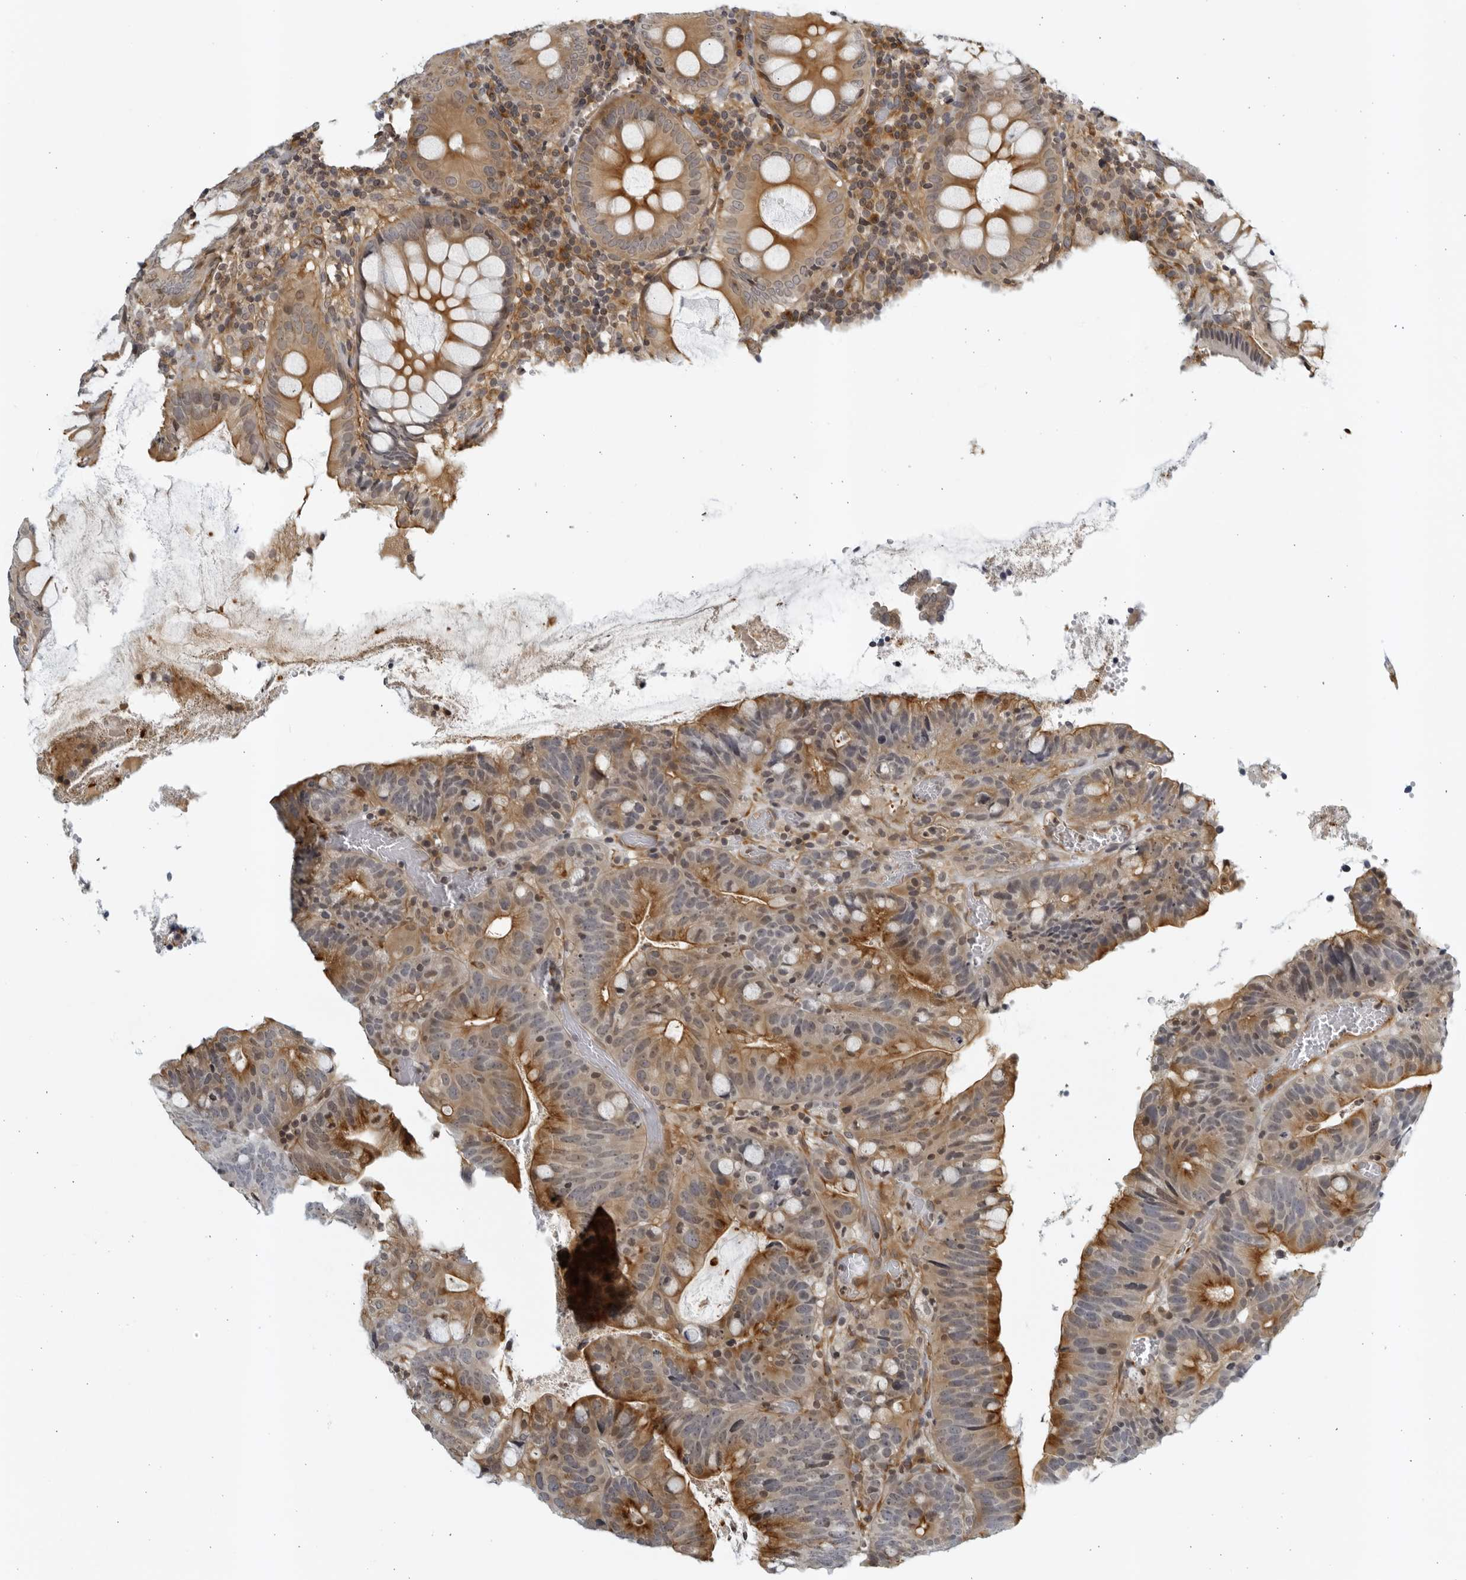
{"staining": {"intensity": "moderate", "quantity": ">75%", "location": "cytoplasmic/membranous"}, "tissue": "colorectal cancer", "cell_type": "Tumor cells", "image_type": "cancer", "snomed": [{"axis": "morphology", "description": "Adenocarcinoma, NOS"}, {"axis": "topography", "description": "Colon"}], "caption": "A brown stain labels moderate cytoplasmic/membranous expression of a protein in human colorectal adenocarcinoma tumor cells.", "gene": "SERTAD4", "patient": {"sex": "female", "age": 66}}